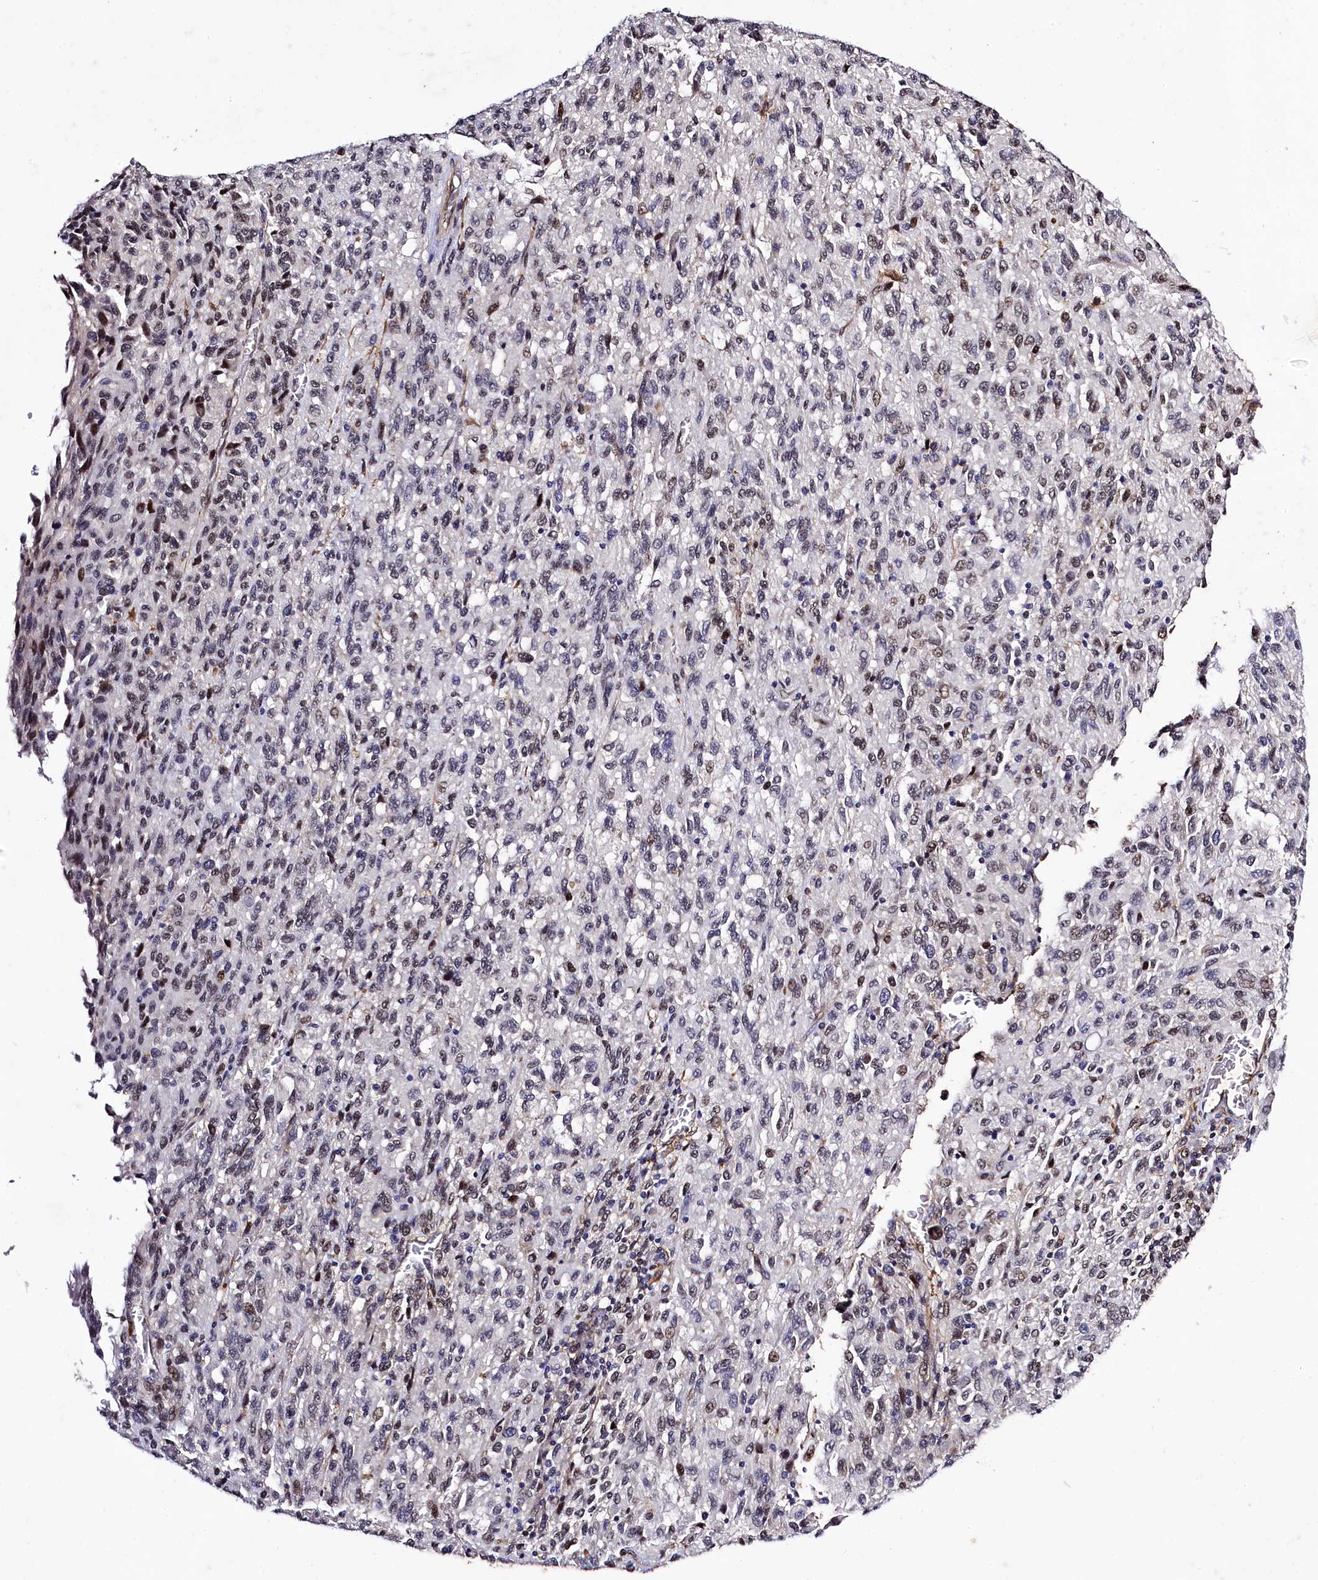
{"staining": {"intensity": "weak", "quantity": "<25%", "location": "nuclear"}, "tissue": "melanoma", "cell_type": "Tumor cells", "image_type": "cancer", "snomed": [{"axis": "morphology", "description": "Malignant melanoma, Metastatic site"}, {"axis": "topography", "description": "Lung"}], "caption": "A high-resolution image shows immunohistochemistry (IHC) staining of melanoma, which displays no significant staining in tumor cells.", "gene": "SAMD10", "patient": {"sex": "male", "age": 64}}